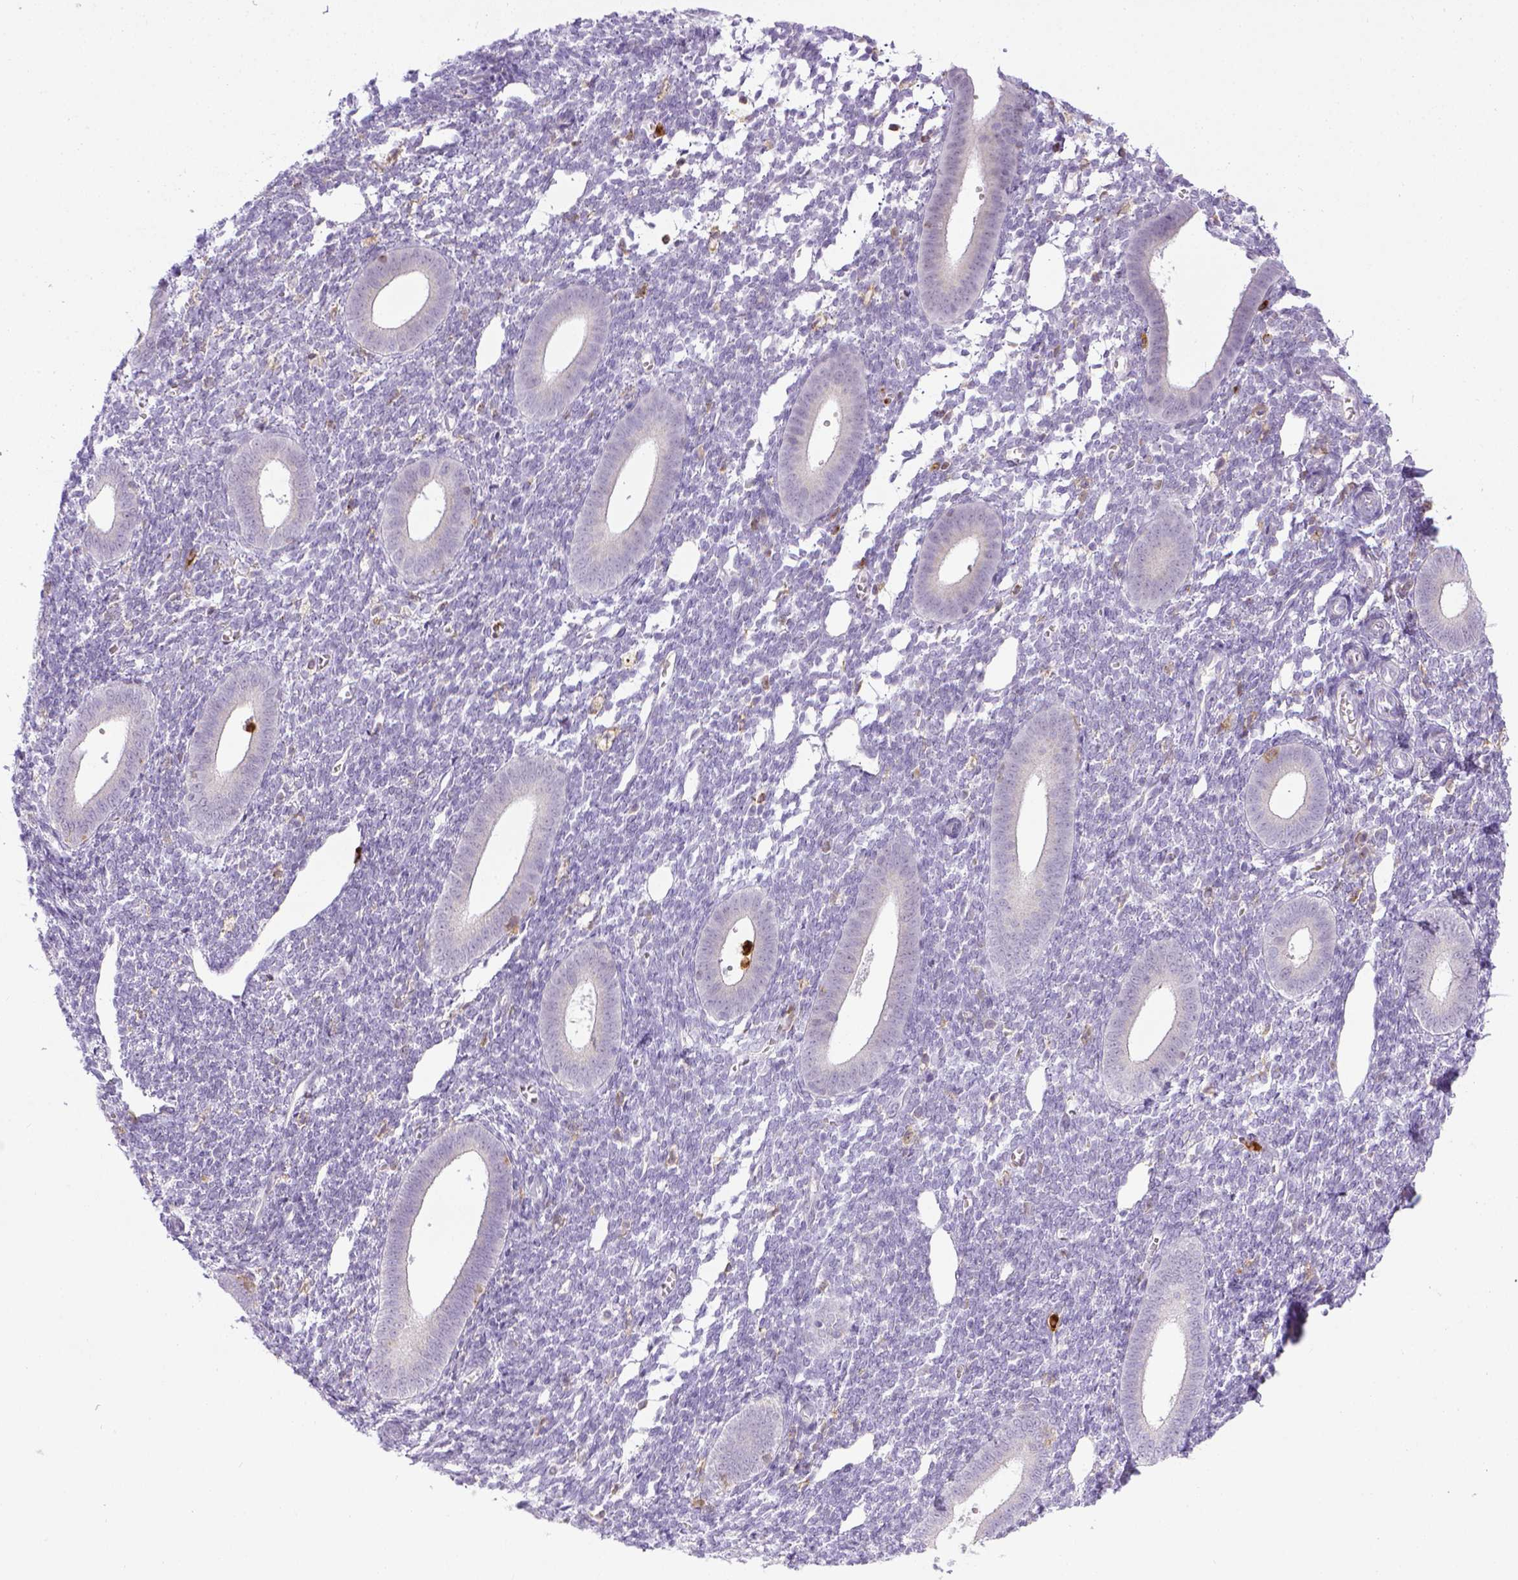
{"staining": {"intensity": "negative", "quantity": "none", "location": "none"}, "tissue": "endometrium", "cell_type": "Cells in endometrial stroma", "image_type": "normal", "snomed": [{"axis": "morphology", "description": "Normal tissue, NOS"}, {"axis": "topography", "description": "Endometrium"}], "caption": "An image of endometrium stained for a protein exhibits no brown staining in cells in endometrial stroma.", "gene": "ITGAM", "patient": {"sex": "female", "age": 25}}